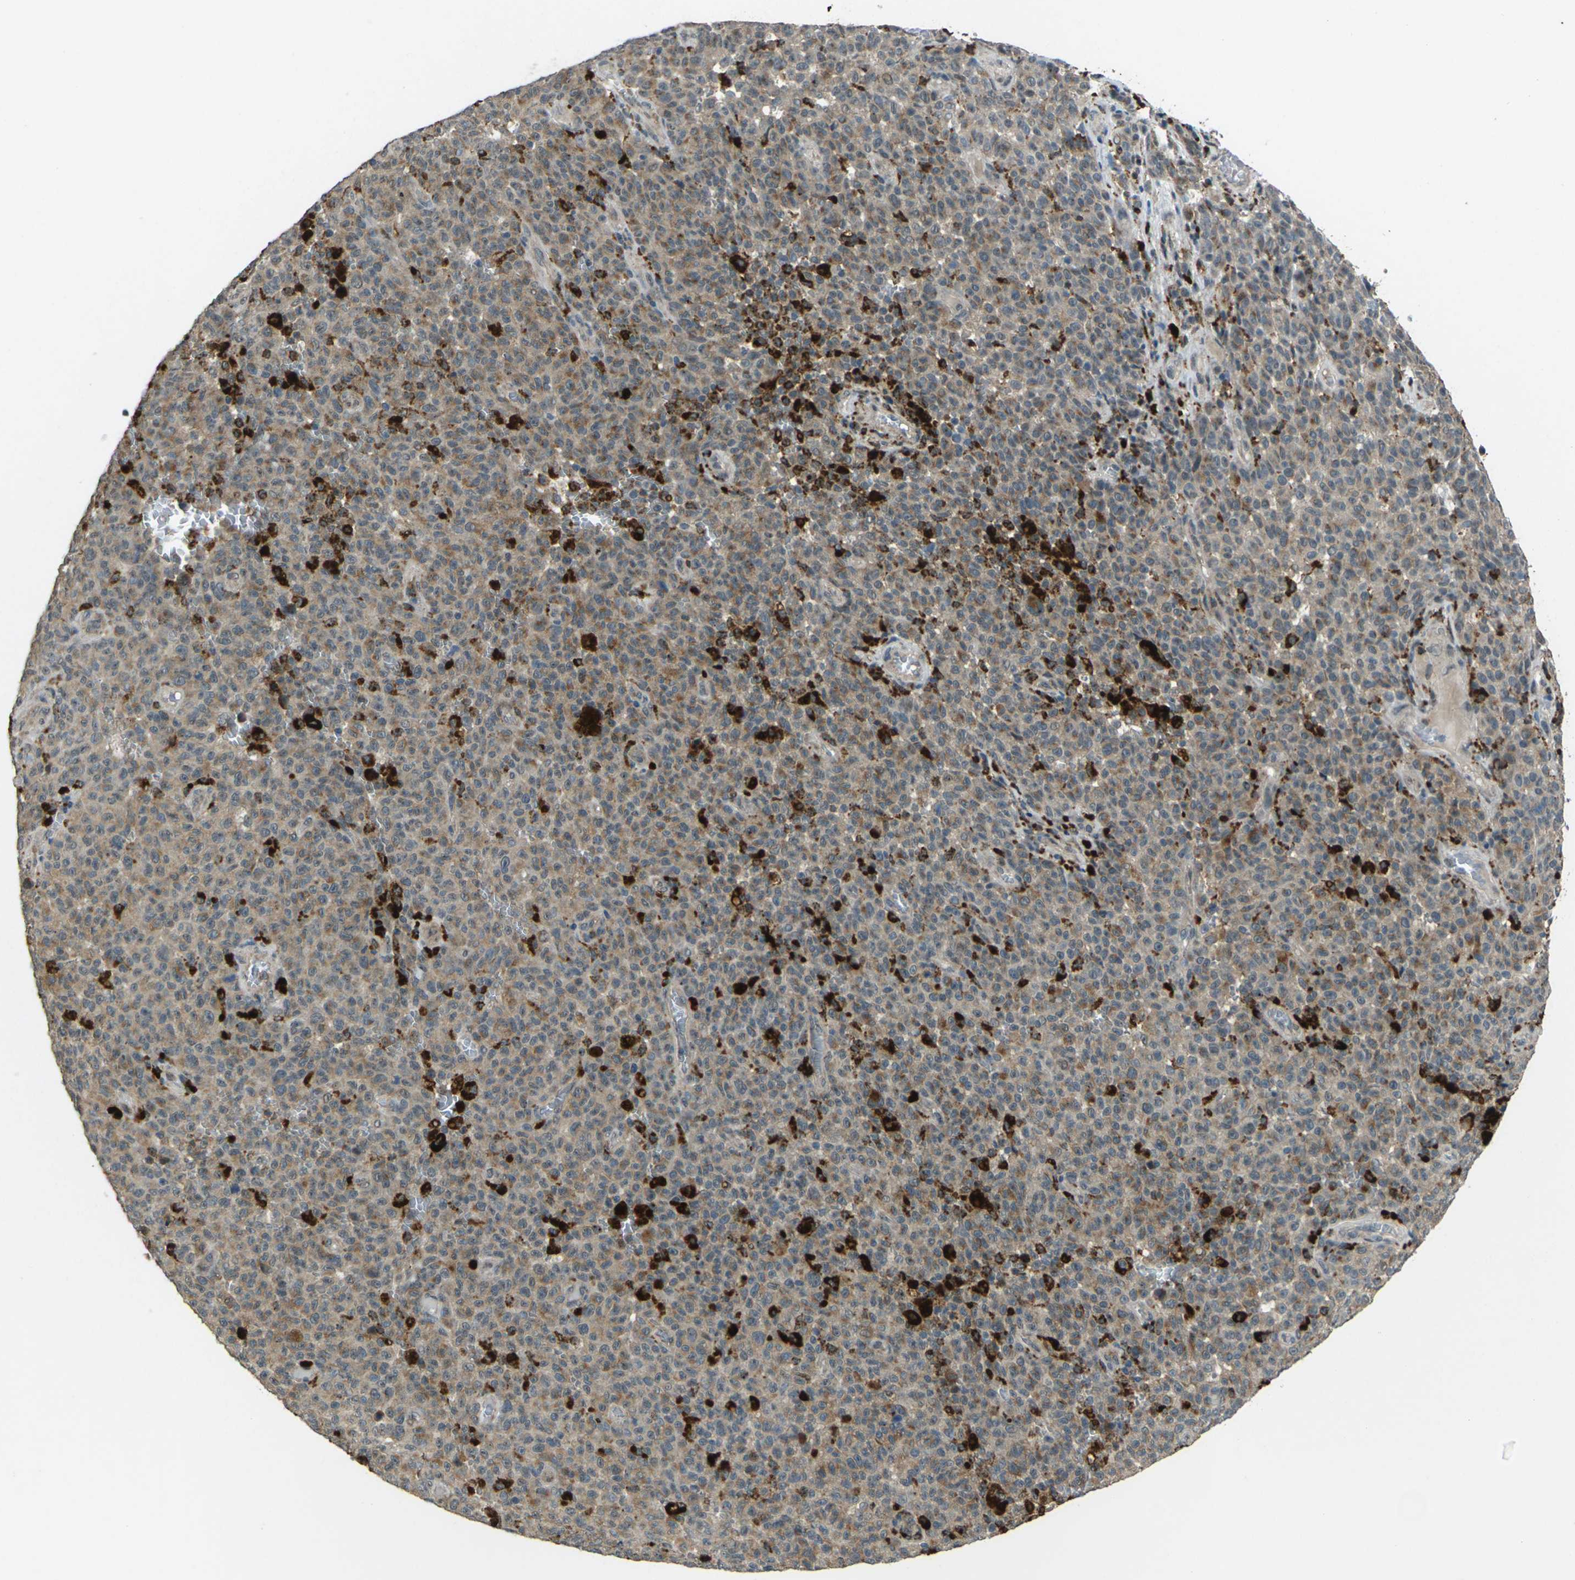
{"staining": {"intensity": "moderate", "quantity": ">75%", "location": "cytoplasmic/membranous"}, "tissue": "melanoma", "cell_type": "Tumor cells", "image_type": "cancer", "snomed": [{"axis": "morphology", "description": "Malignant melanoma, NOS"}, {"axis": "topography", "description": "Skin"}], "caption": "DAB (3,3'-diaminobenzidine) immunohistochemical staining of melanoma demonstrates moderate cytoplasmic/membranous protein staining in approximately >75% of tumor cells.", "gene": "SLC31A2", "patient": {"sex": "female", "age": 82}}